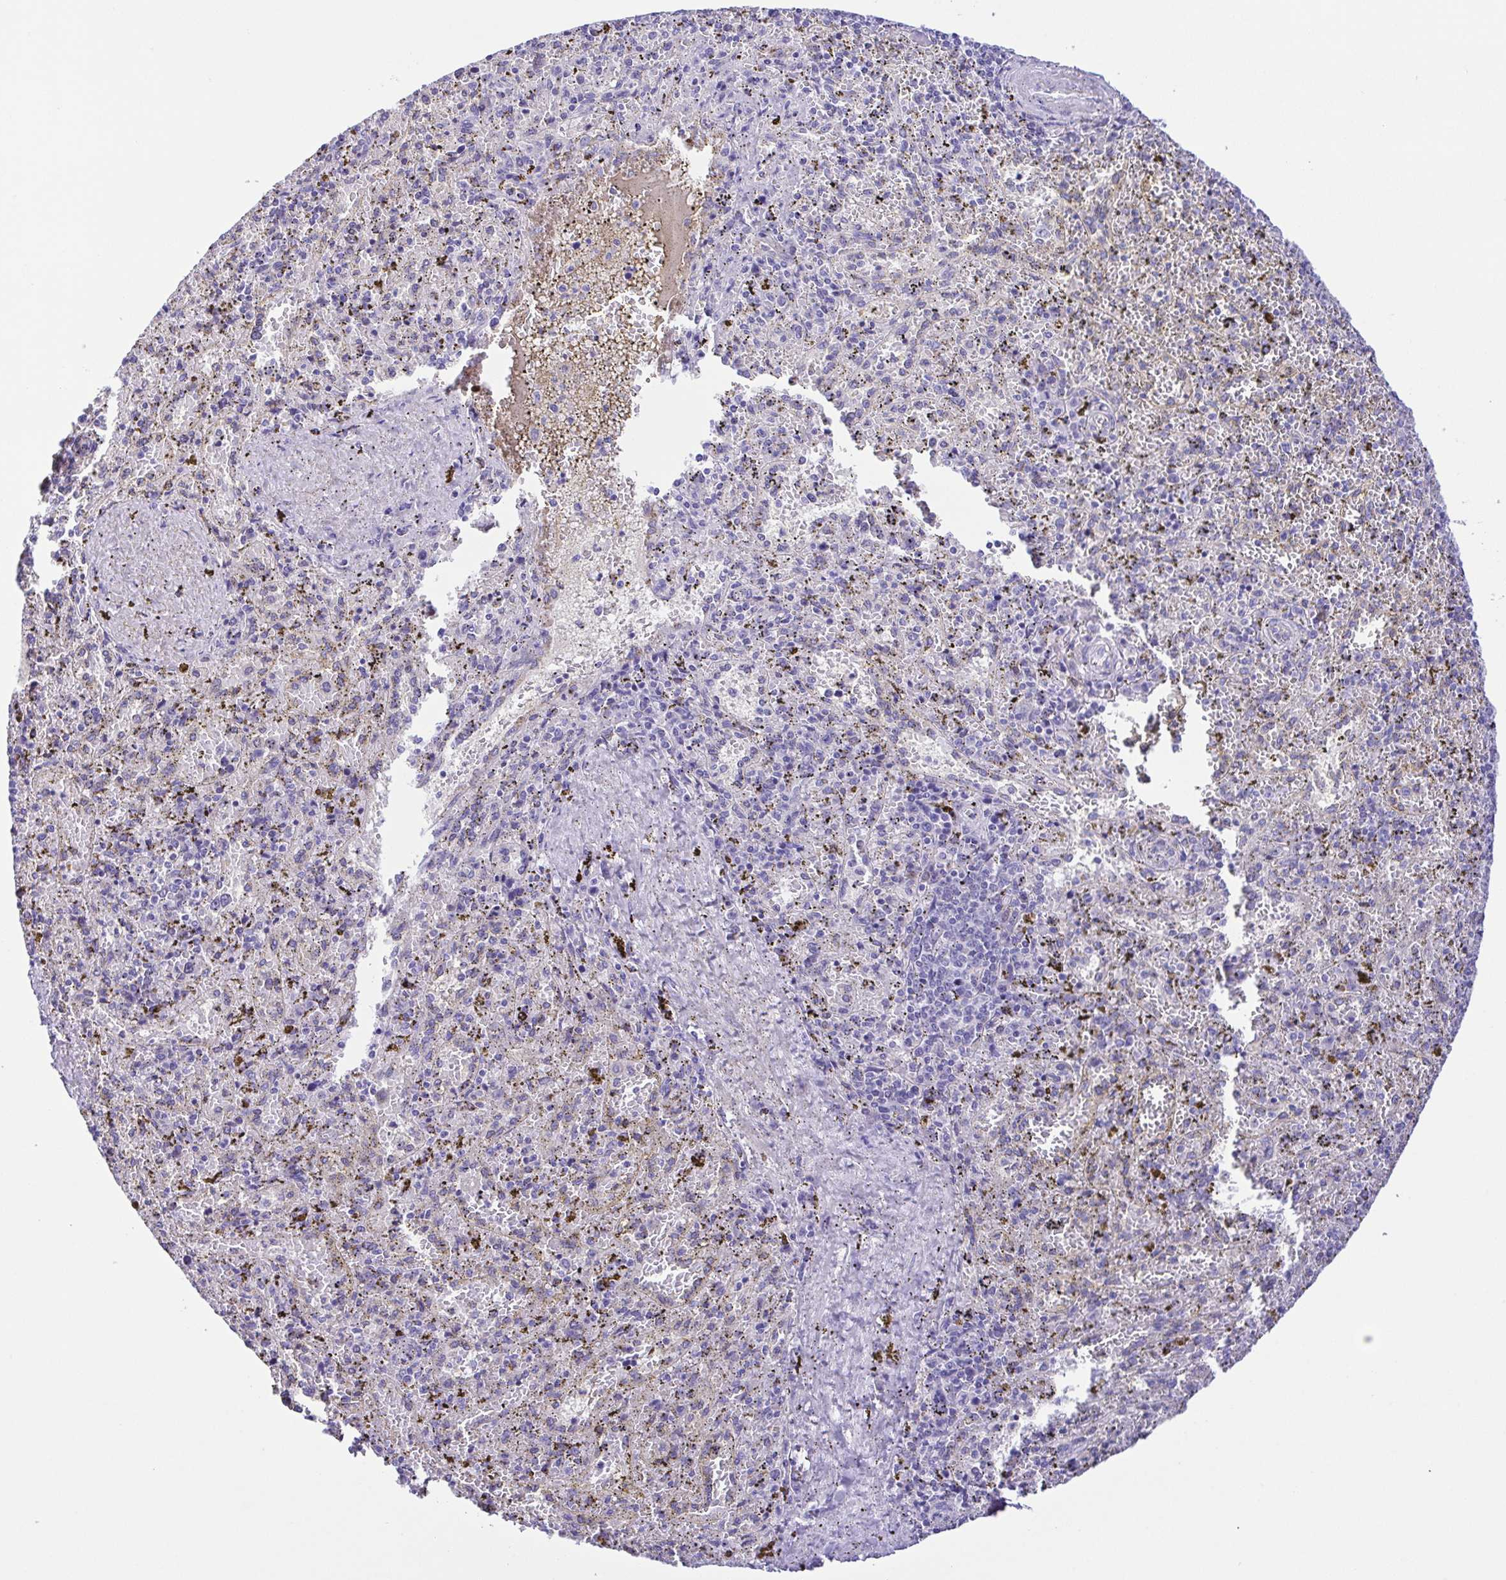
{"staining": {"intensity": "negative", "quantity": "none", "location": "none"}, "tissue": "spleen", "cell_type": "Cells in red pulp", "image_type": "normal", "snomed": [{"axis": "morphology", "description": "Normal tissue, NOS"}, {"axis": "topography", "description": "Spleen"}], "caption": "This is a photomicrograph of IHC staining of benign spleen, which shows no positivity in cells in red pulp.", "gene": "IGFL1", "patient": {"sex": "female", "age": 50}}